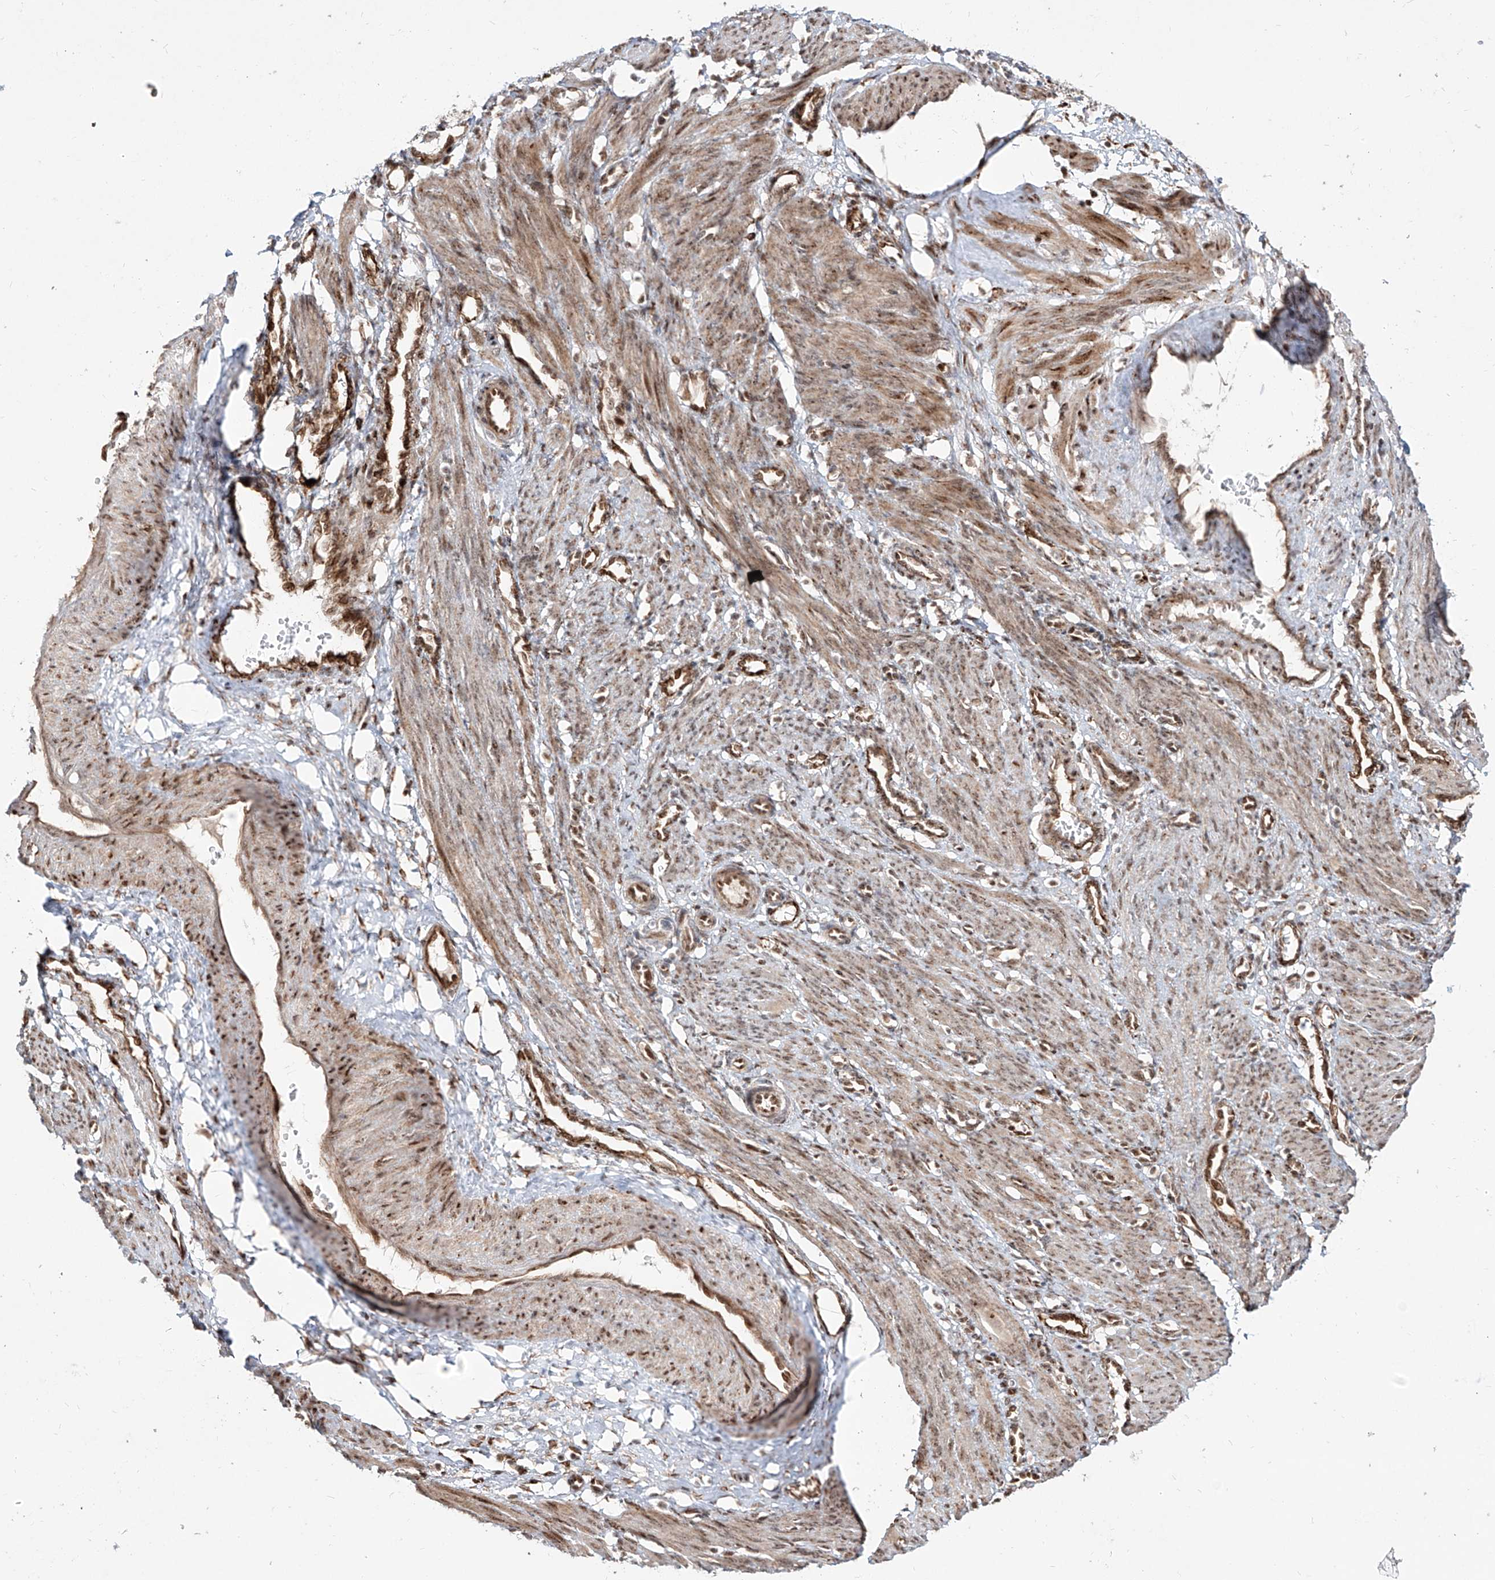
{"staining": {"intensity": "moderate", "quantity": ">75%", "location": "cytoplasmic/membranous,nuclear"}, "tissue": "smooth muscle", "cell_type": "Smooth muscle cells", "image_type": "normal", "snomed": [{"axis": "morphology", "description": "Normal tissue, NOS"}, {"axis": "topography", "description": "Endometrium"}], "caption": "Moderate cytoplasmic/membranous,nuclear expression for a protein is seen in about >75% of smooth muscle cells of unremarkable smooth muscle using immunohistochemistry.", "gene": "ZNF710", "patient": {"sex": "female", "age": 33}}